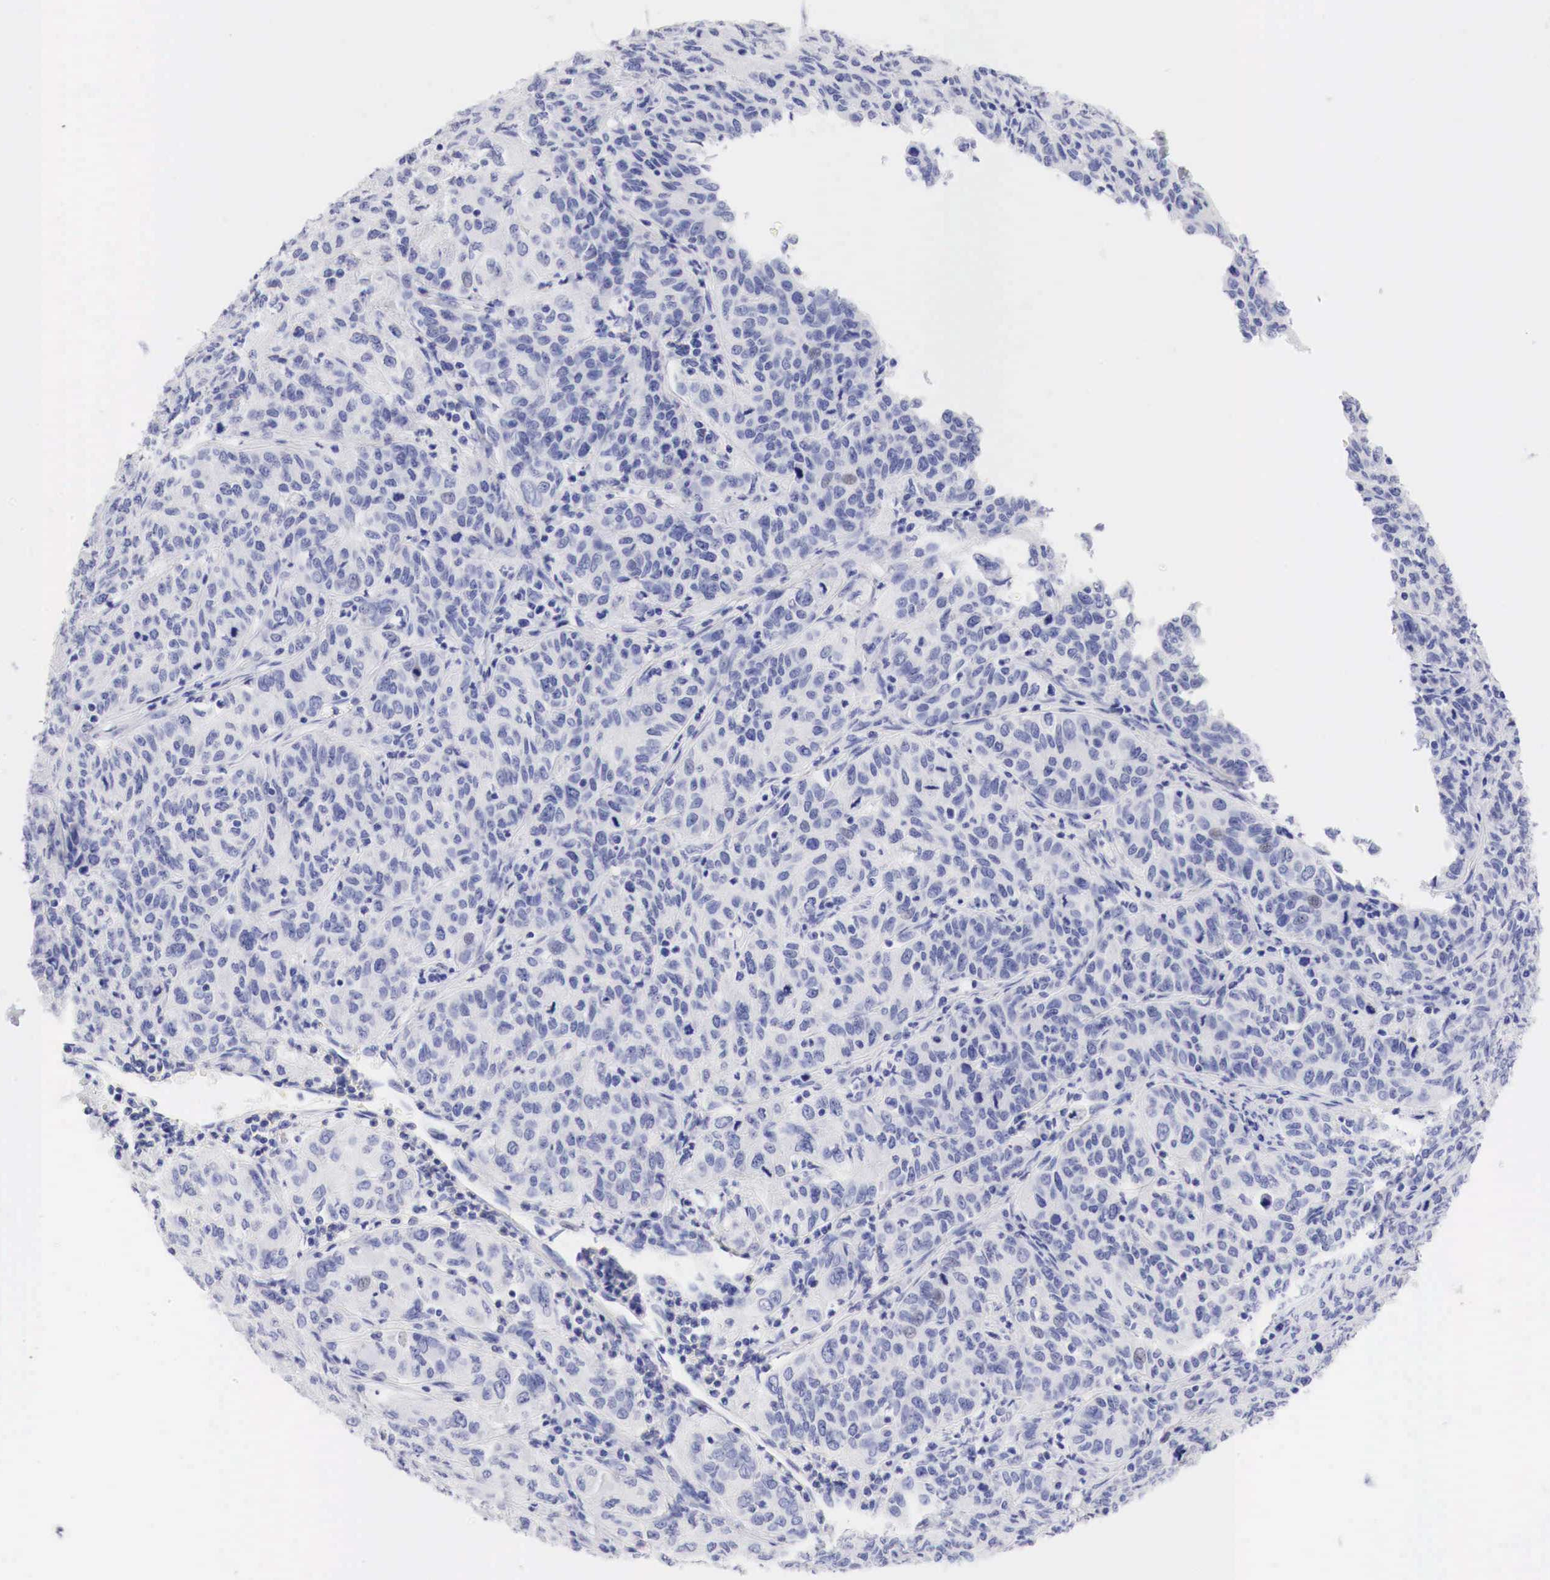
{"staining": {"intensity": "negative", "quantity": "none", "location": "none"}, "tissue": "cervical cancer", "cell_type": "Tumor cells", "image_type": "cancer", "snomed": [{"axis": "morphology", "description": "Squamous cell carcinoma, NOS"}, {"axis": "topography", "description": "Cervix"}], "caption": "This is a histopathology image of immunohistochemistry staining of cervical cancer, which shows no positivity in tumor cells.", "gene": "TYR", "patient": {"sex": "female", "age": 38}}